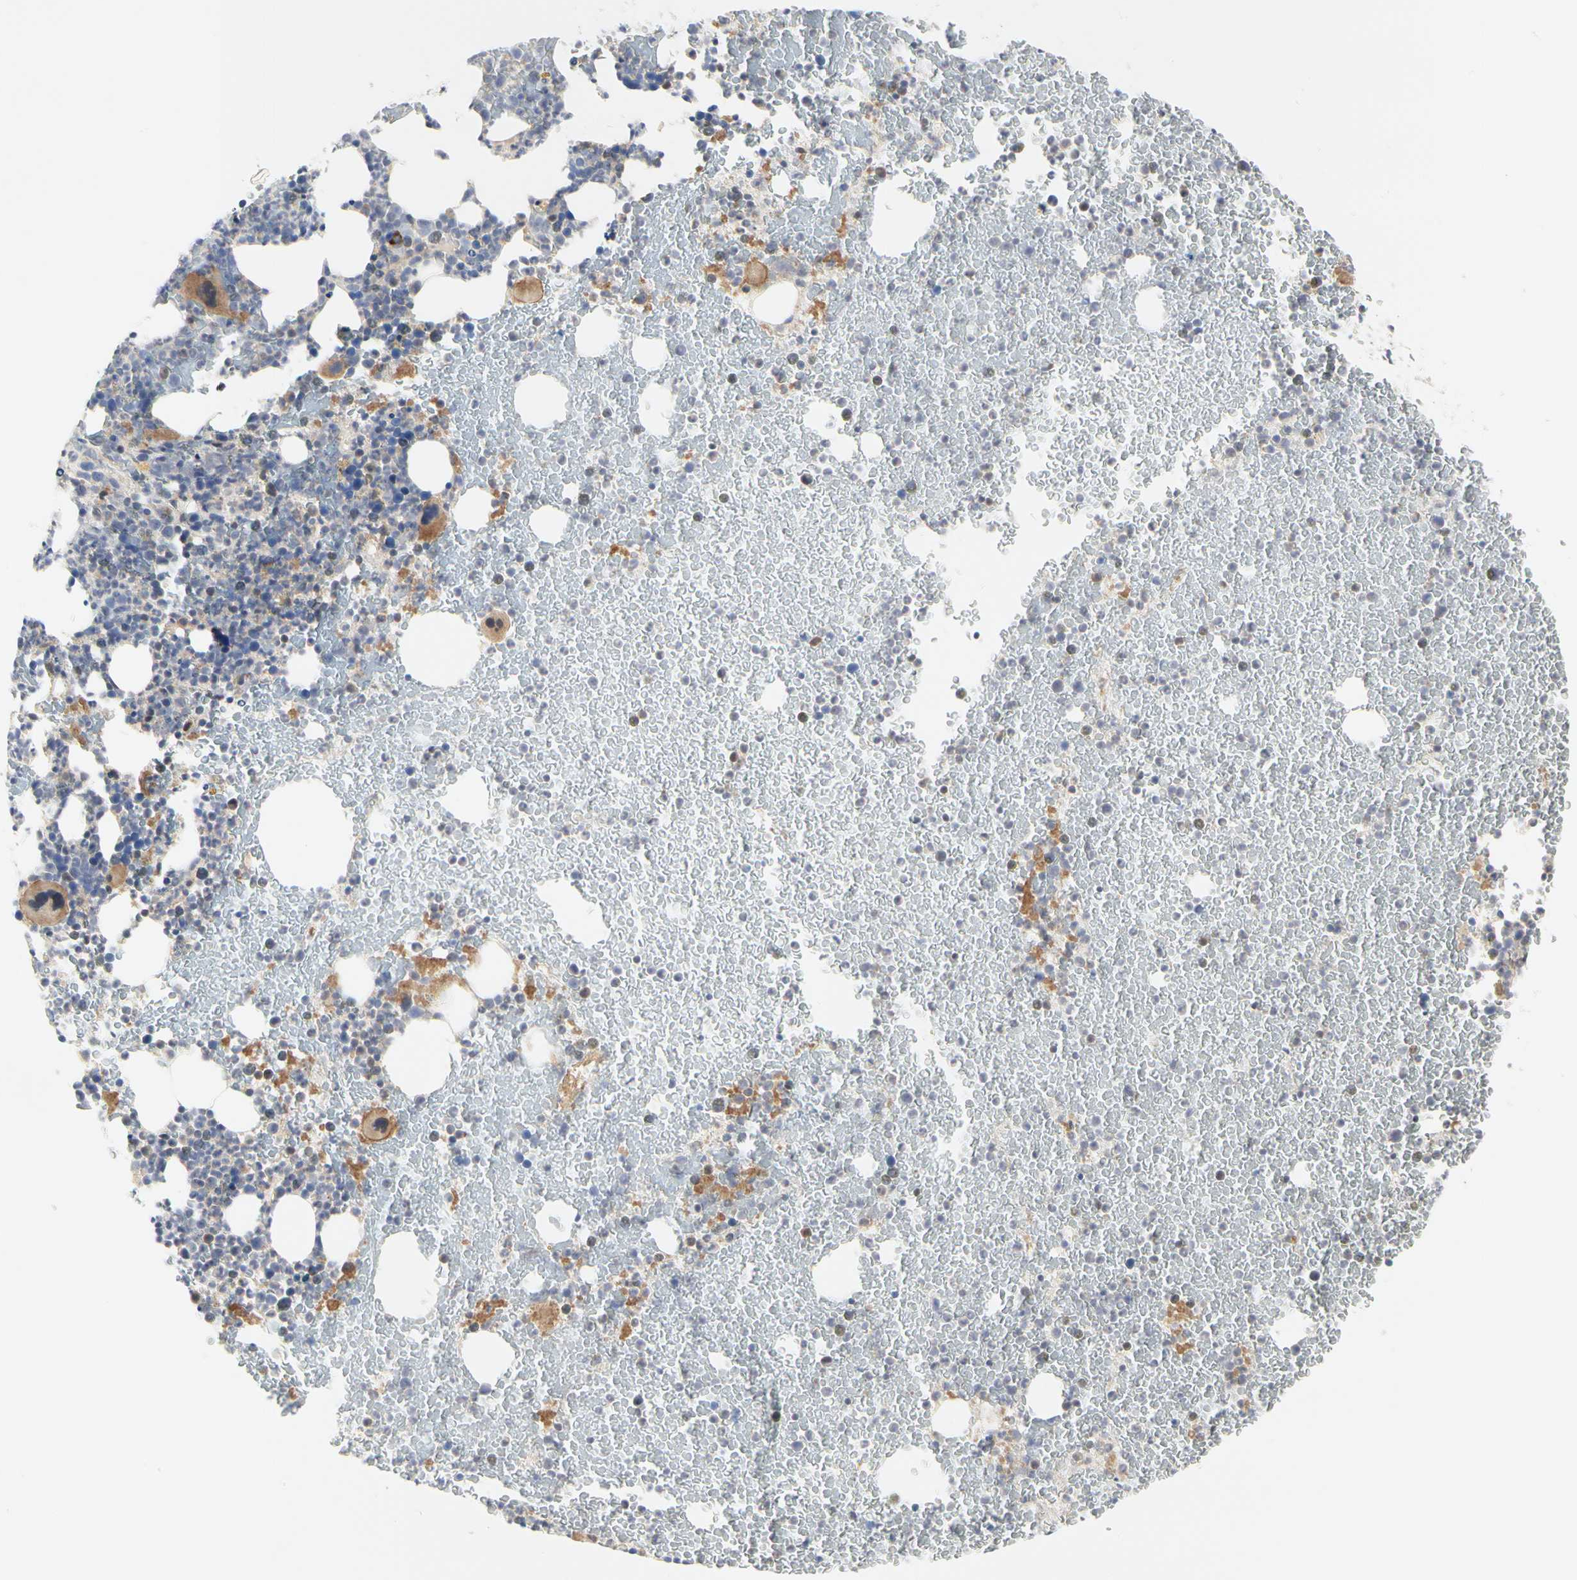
{"staining": {"intensity": "moderate", "quantity": "<25%", "location": "cytoplasmic/membranous"}, "tissue": "bone marrow", "cell_type": "Hematopoietic cells", "image_type": "normal", "snomed": [{"axis": "morphology", "description": "Normal tissue, NOS"}, {"axis": "topography", "description": "Bone marrow"}], "caption": "IHC (DAB (3,3'-diaminobenzidine)) staining of unremarkable bone marrow displays moderate cytoplasmic/membranous protein positivity in approximately <25% of hematopoietic cells. The staining was performed using DAB, with brown indicating positive protein expression. Nuclei are stained blue with hematoxylin.", "gene": "SHANK2", "patient": {"sex": "female", "age": 52}}